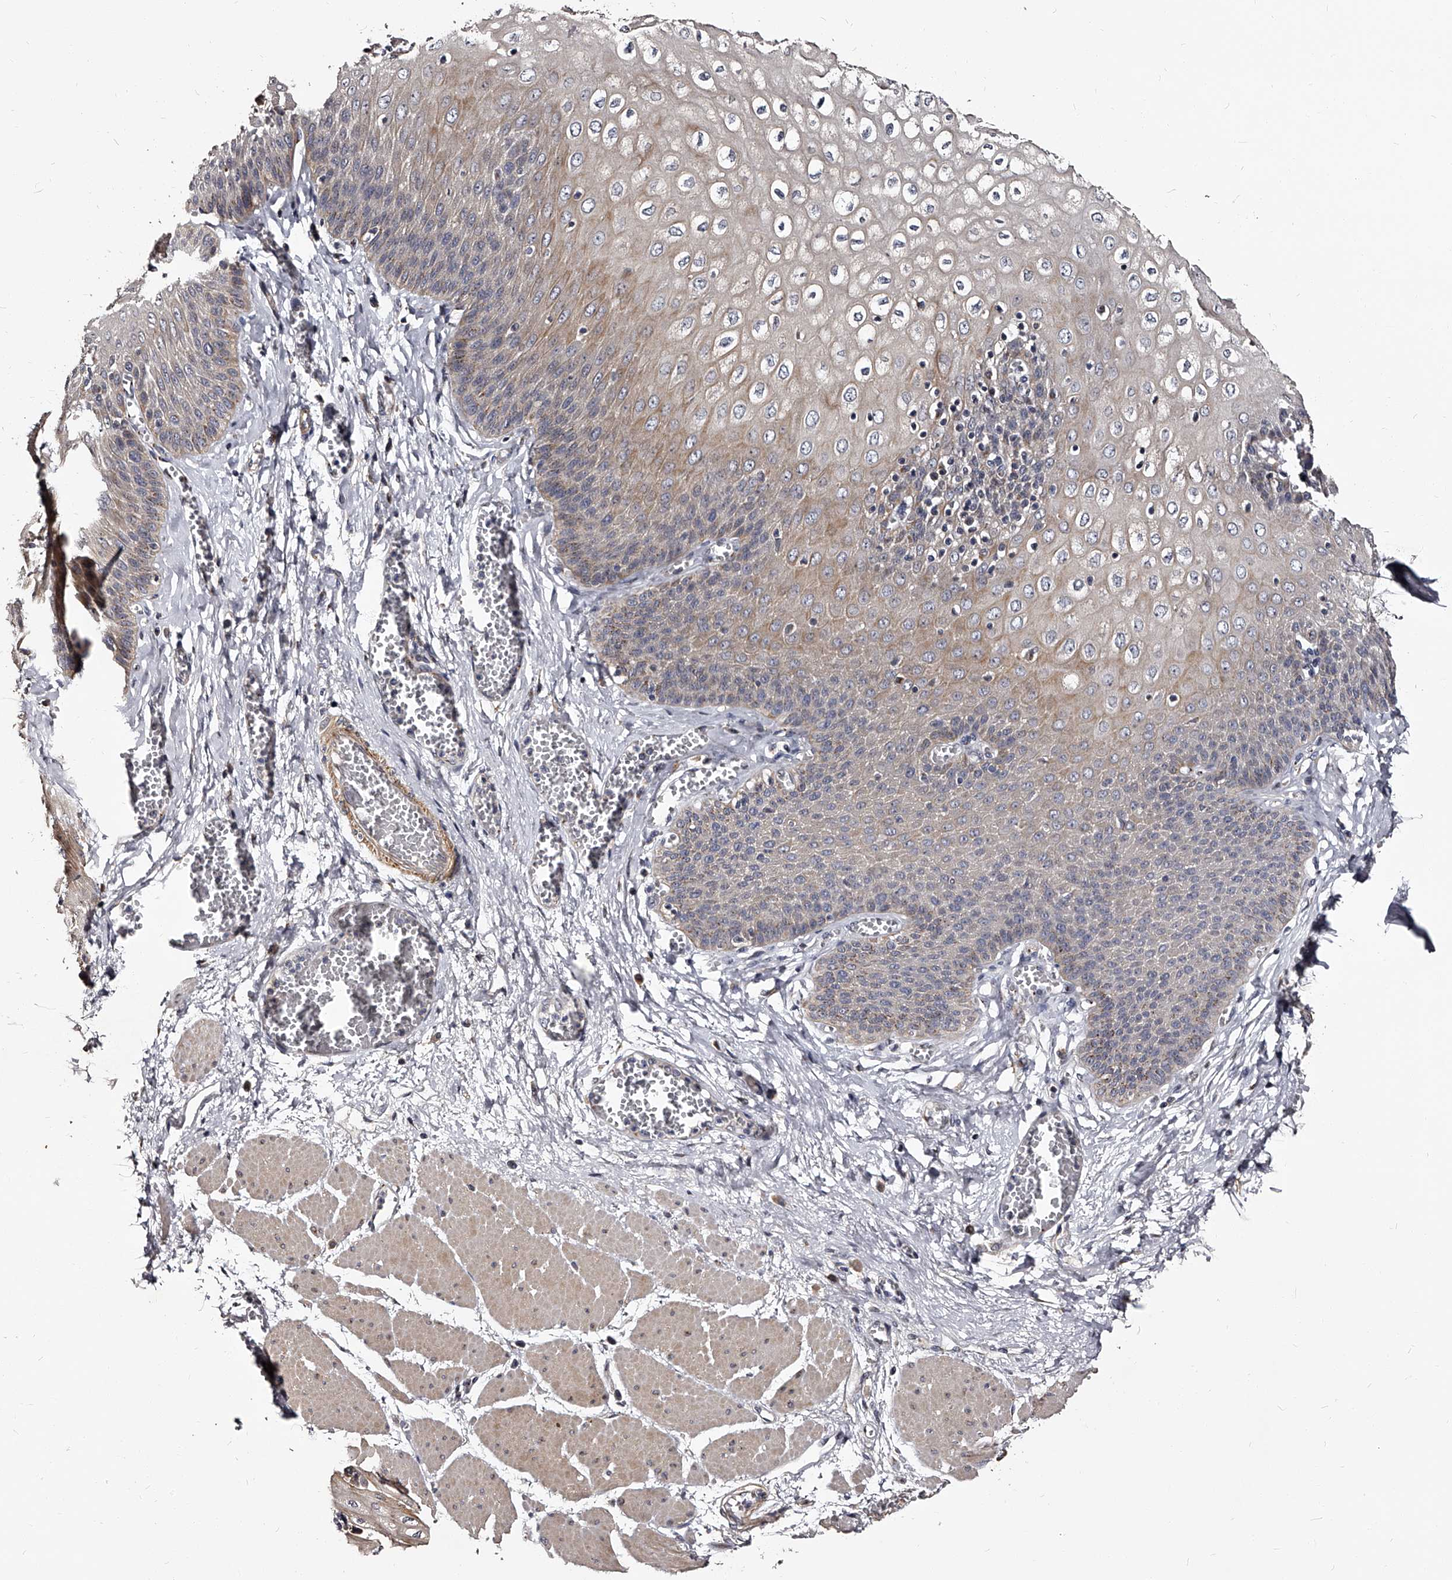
{"staining": {"intensity": "moderate", "quantity": "25%-75%", "location": "cytoplasmic/membranous,nuclear"}, "tissue": "esophagus", "cell_type": "Squamous epithelial cells", "image_type": "normal", "snomed": [{"axis": "morphology", "description": "Normal tissue, NOS"}, {"axis": "topography", "description": "Esophagus"}], "caption": "Human esophagus stained with a brown dye reveals moderate cytoplasmic/membranous,nuclear positive expression in approximately 25%-75% of squamous epithelial cells.", "gene": "RSC1A1", "patient": {"sex": "male", "age": 60}}